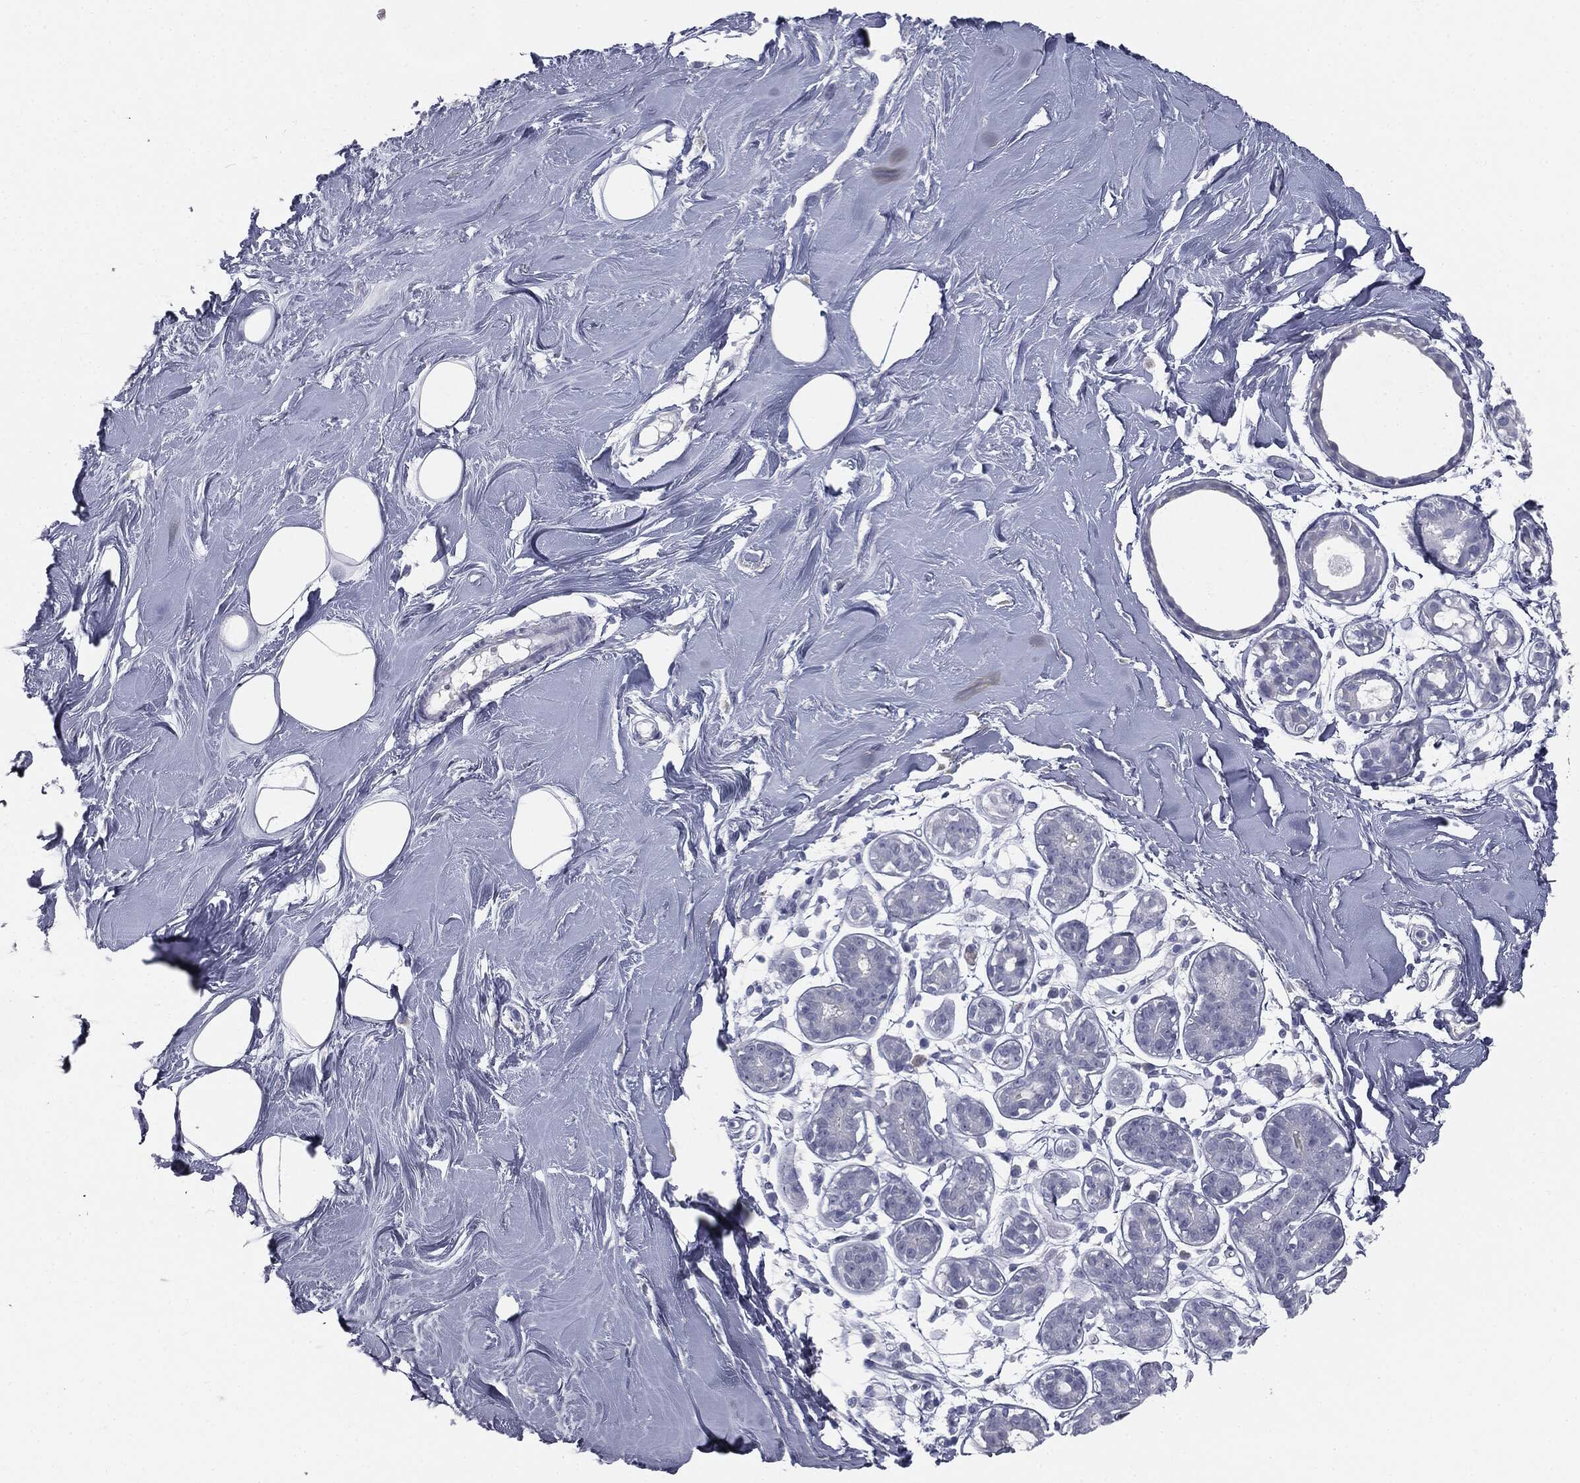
{"staining": {"intensity": "negative", "quantity": "none", "location": "none"}, "tissue": "adipose tissue", "cell_type": "Adipocytes", "image_type": "normal", "snomed": [{"axis": "morphology", "description": "Normal tissue, NOS"}, {"axis": "topography", "description": "Breast"}], "caption": "An immunohistochemistry photomicrograph of benign adipose tissue is shown. There is no staining in adipocytes of adipose tissue.", "gene": "MUC5AC", "patient": {"sex": "female", "age": 49}}